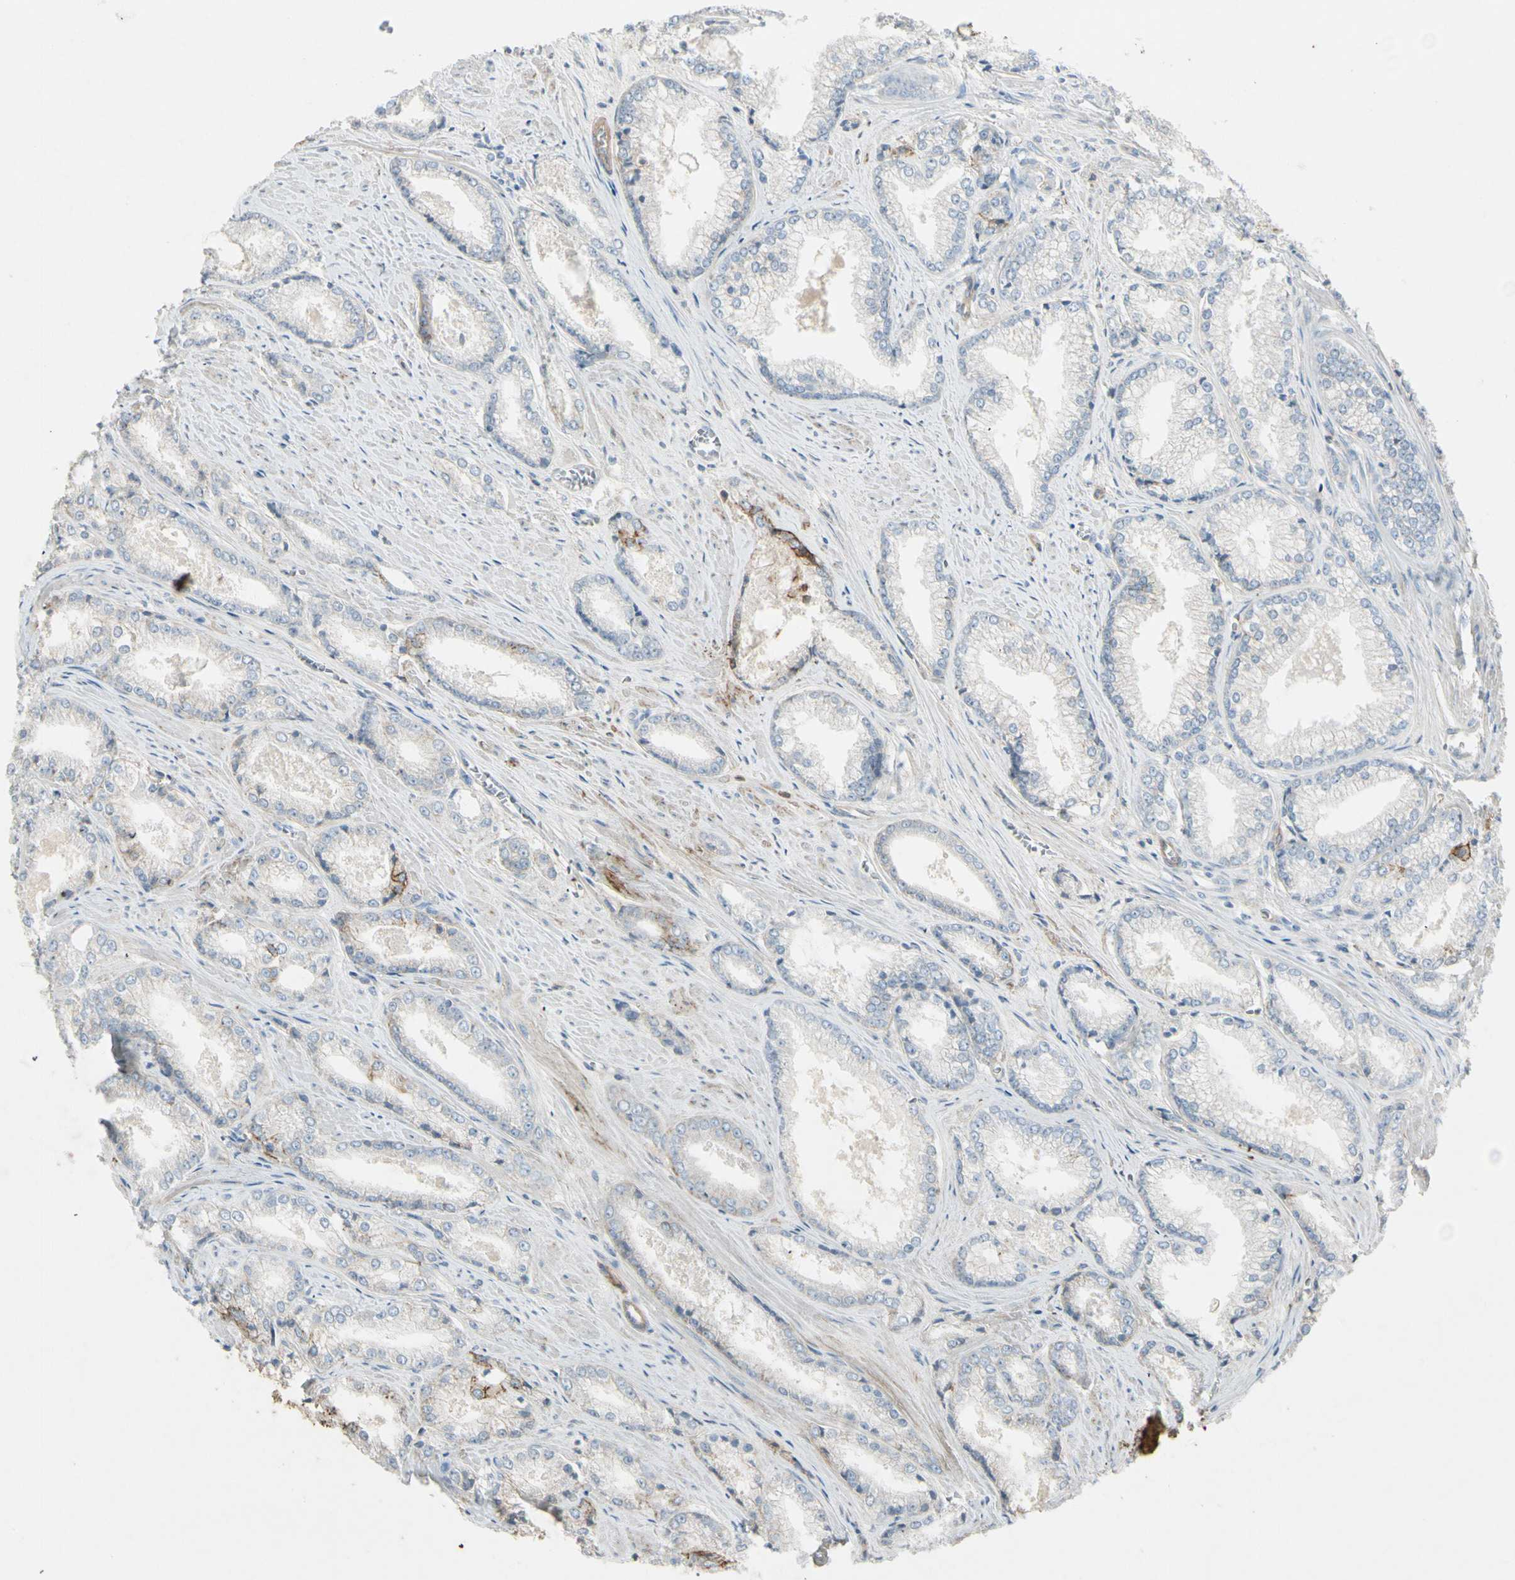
{"staining": {"intensity": "negative", "quantity": "none", "location": "none"}, "tissue": "prostate cancer", "cell_type": "Tumor cells", "image_type": "cancer", "snomed": [{"axis": "morphology", "description": "Adenocarcinoma, Low grade"}, {"axis": "topography", "description": "Prostate"}], "caption": "Low-grade adenocarcinoma (prostate) was stained to show a protein in brown. There is no significant staining in tumor cells.", "gene": "ITGA3", "patient": {"sex": "male", "age": 64}}